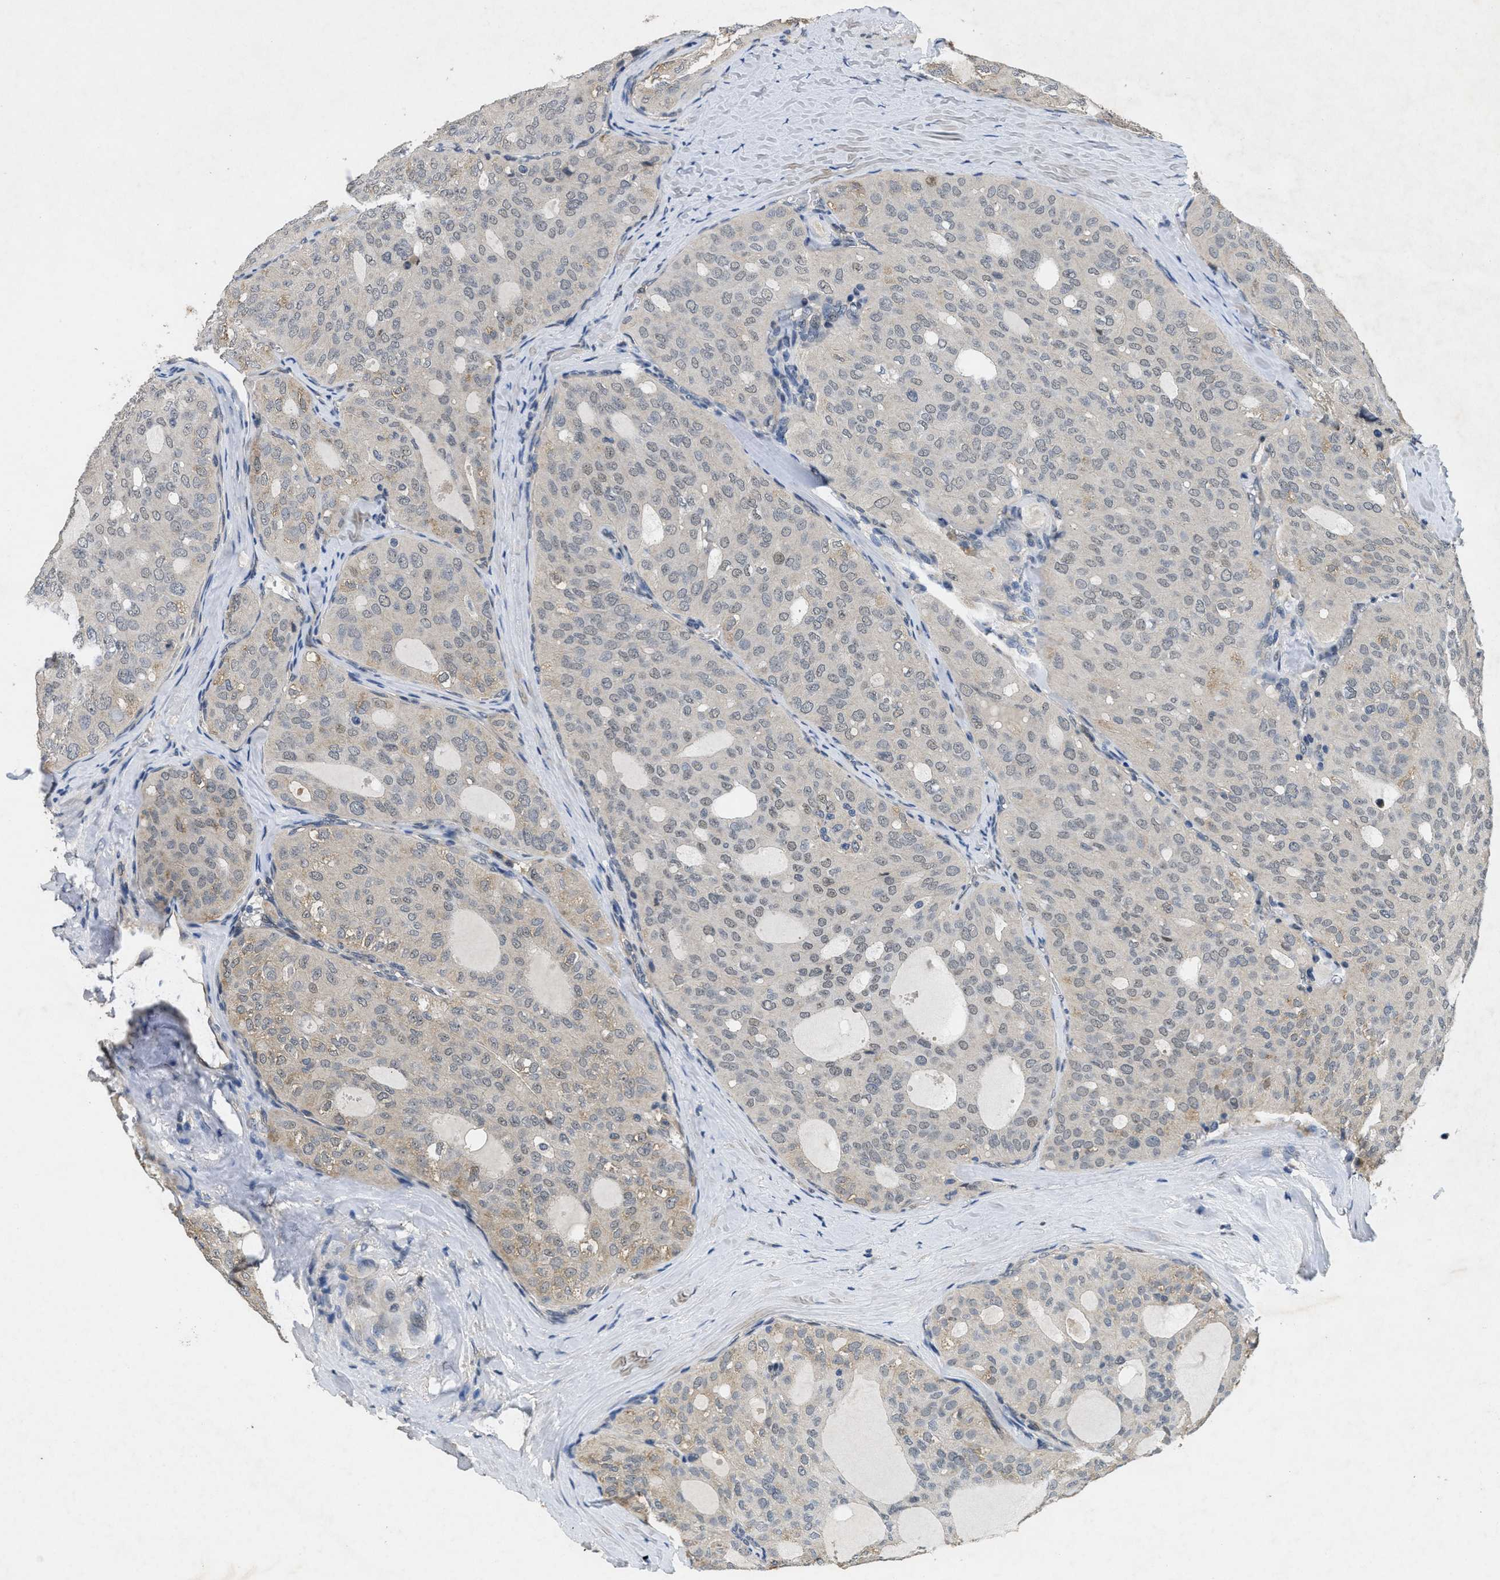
{"staining": {"intensity": "weak", "quantity": "<25%", "location": "cytoplasmic/membranous"}, "tissue": "thyroid cancer", "cell_type": "Tumor cells", "image_type": "cancer", "snomed": [{"axis": "morphology", "description": "Follicular adenoma carcinoma, NOS"}, {"axis": "topography", "description": "Thyroid gland"}], "caption": "Tumor cells show no significant protein expression in thyroid follicular adenoma carcinoma.", "gene": "PAPOLG", "patient": {"sex": "male", "age": 75}}